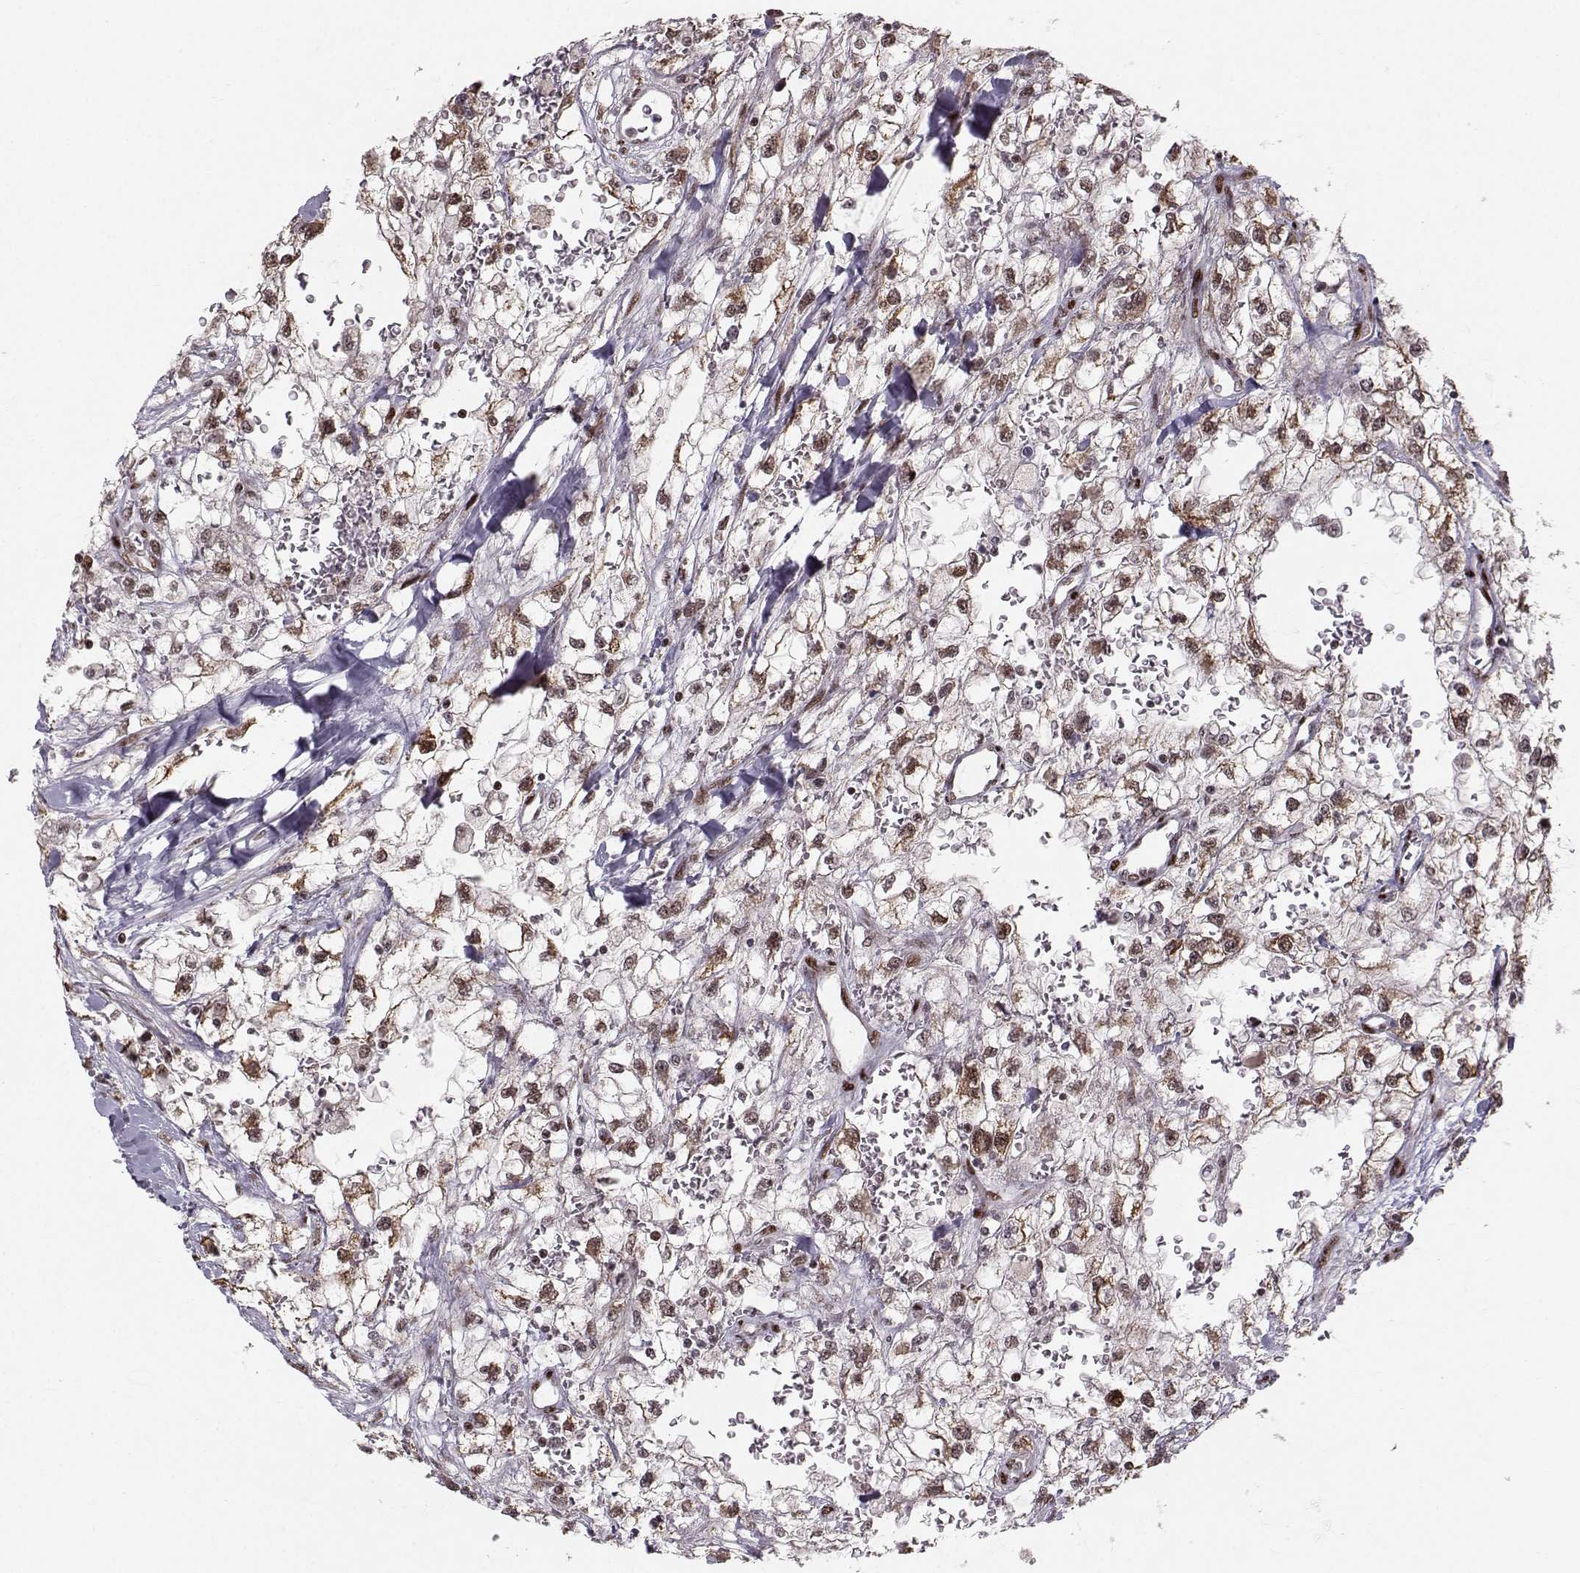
{"staining": {"intensity": "moderate", "quantity": "25%-75%", "location": "cytoplasmic/membranous,nuclear"}, "tissue": "renal cancer", "cell_type": "Tumor cells", "image_type": "cancer", "snomed": [{"axis": "morphology", "description": "Adenocarcinoma, NOS"}, {"axis": "topography", "description": "Kidney"}], "caption": "This is a photomicrograph of immunohistochemistry (IHC) staining of renal adenocarcinoma, which shows moderate positivity in the cytoplasmic/membranous and nuclear of tumor cells.", "gene": "SNAPC2", "patient": {"sex": "male", "age": 59}}